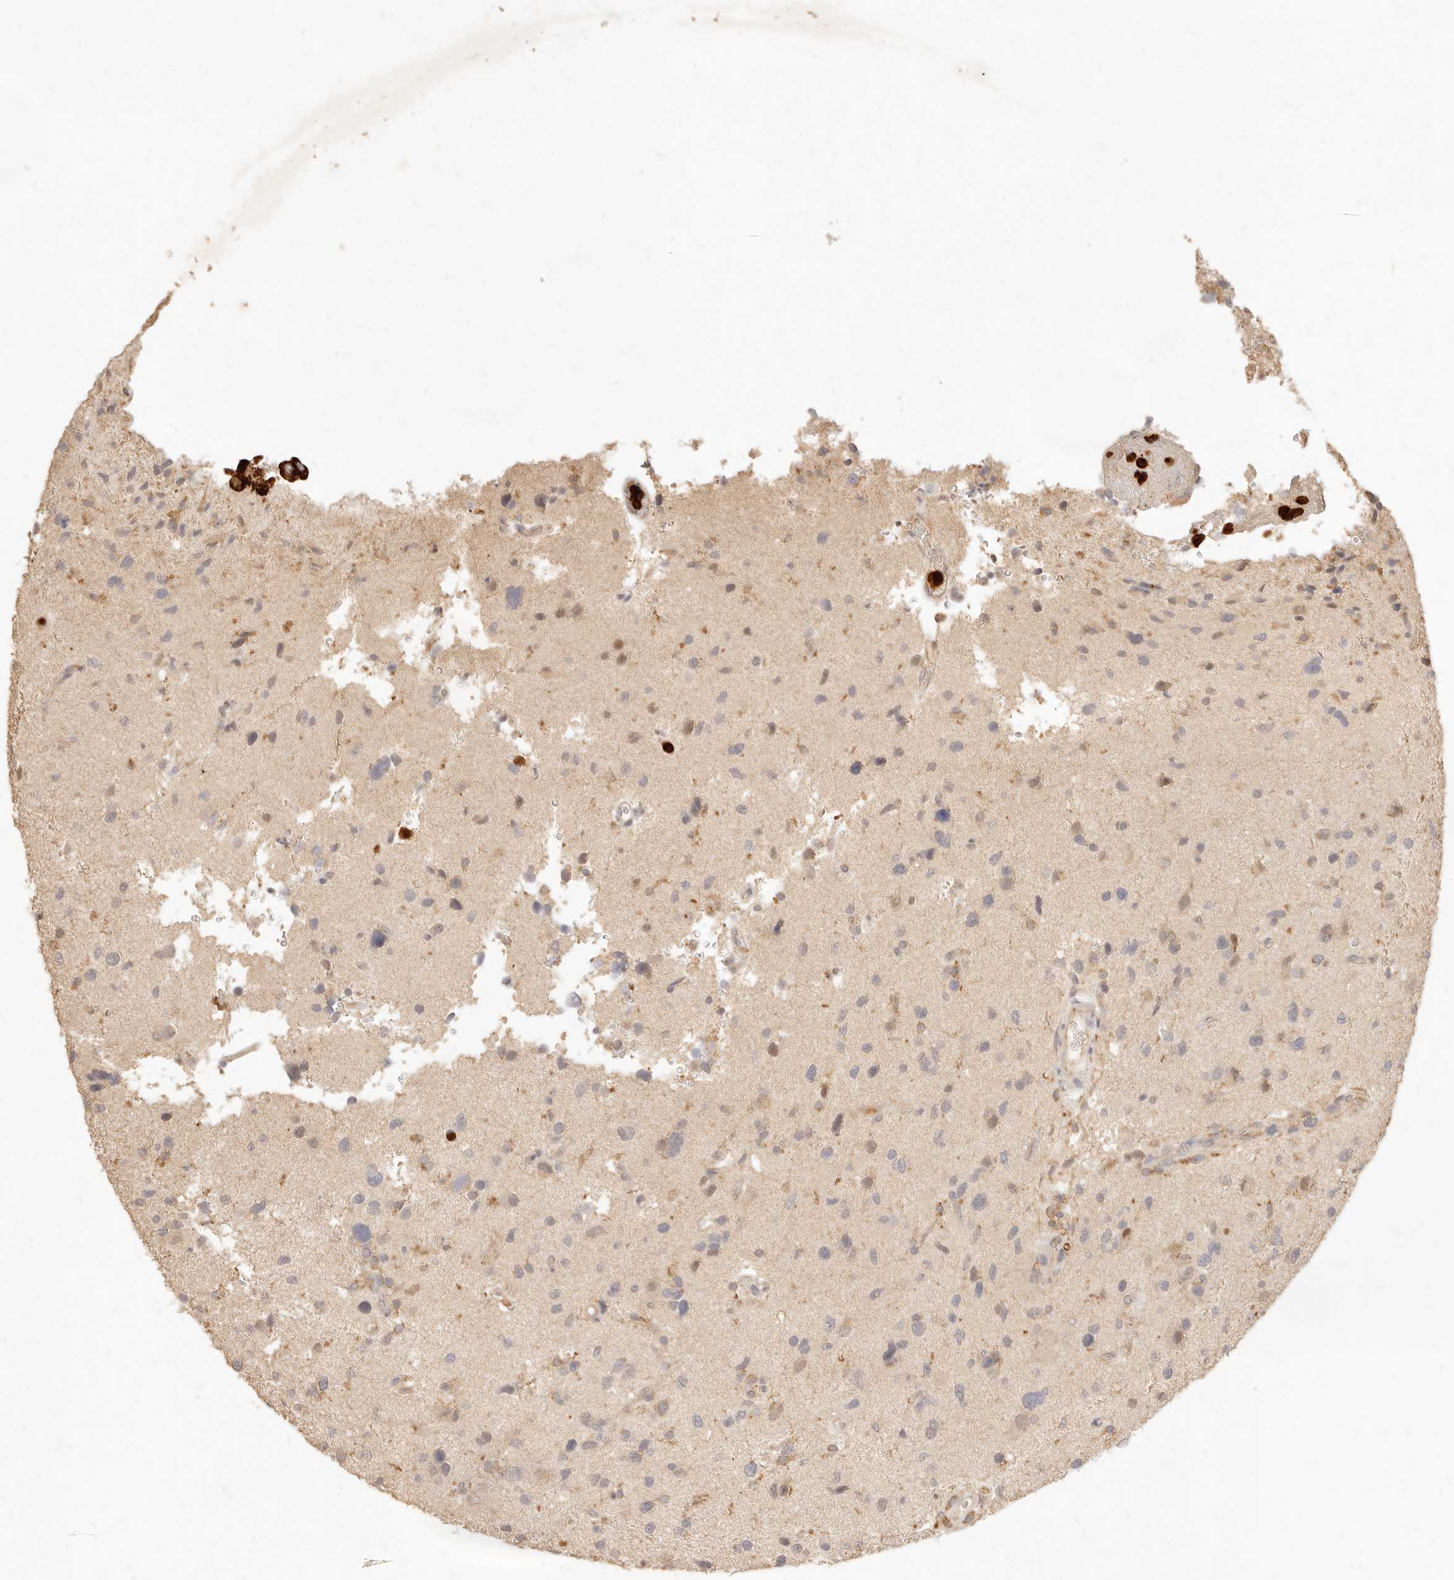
{"staining": {"intensity": "weak", "quantity": "25%-75%", "location": "cytoplasmic/membranous"}, "tissue": "glioma", "cell_type": "Tumor cells", "image_type": "cancer", "snomed": [{"axis": "morphology", "description": "Glioma, malignant, High grade"}, {"axis": "topography", "description": "Brain"}], "caption": "Immunohistochemistry (IHC) of human malignant glioma (high-grade) reveals low levels of weak cytoplasmic/membranous staining in approximately 25%-75% of tumor cells.", "gene": "TMTC2", "patient": {"sex": "male", "age": 33}}